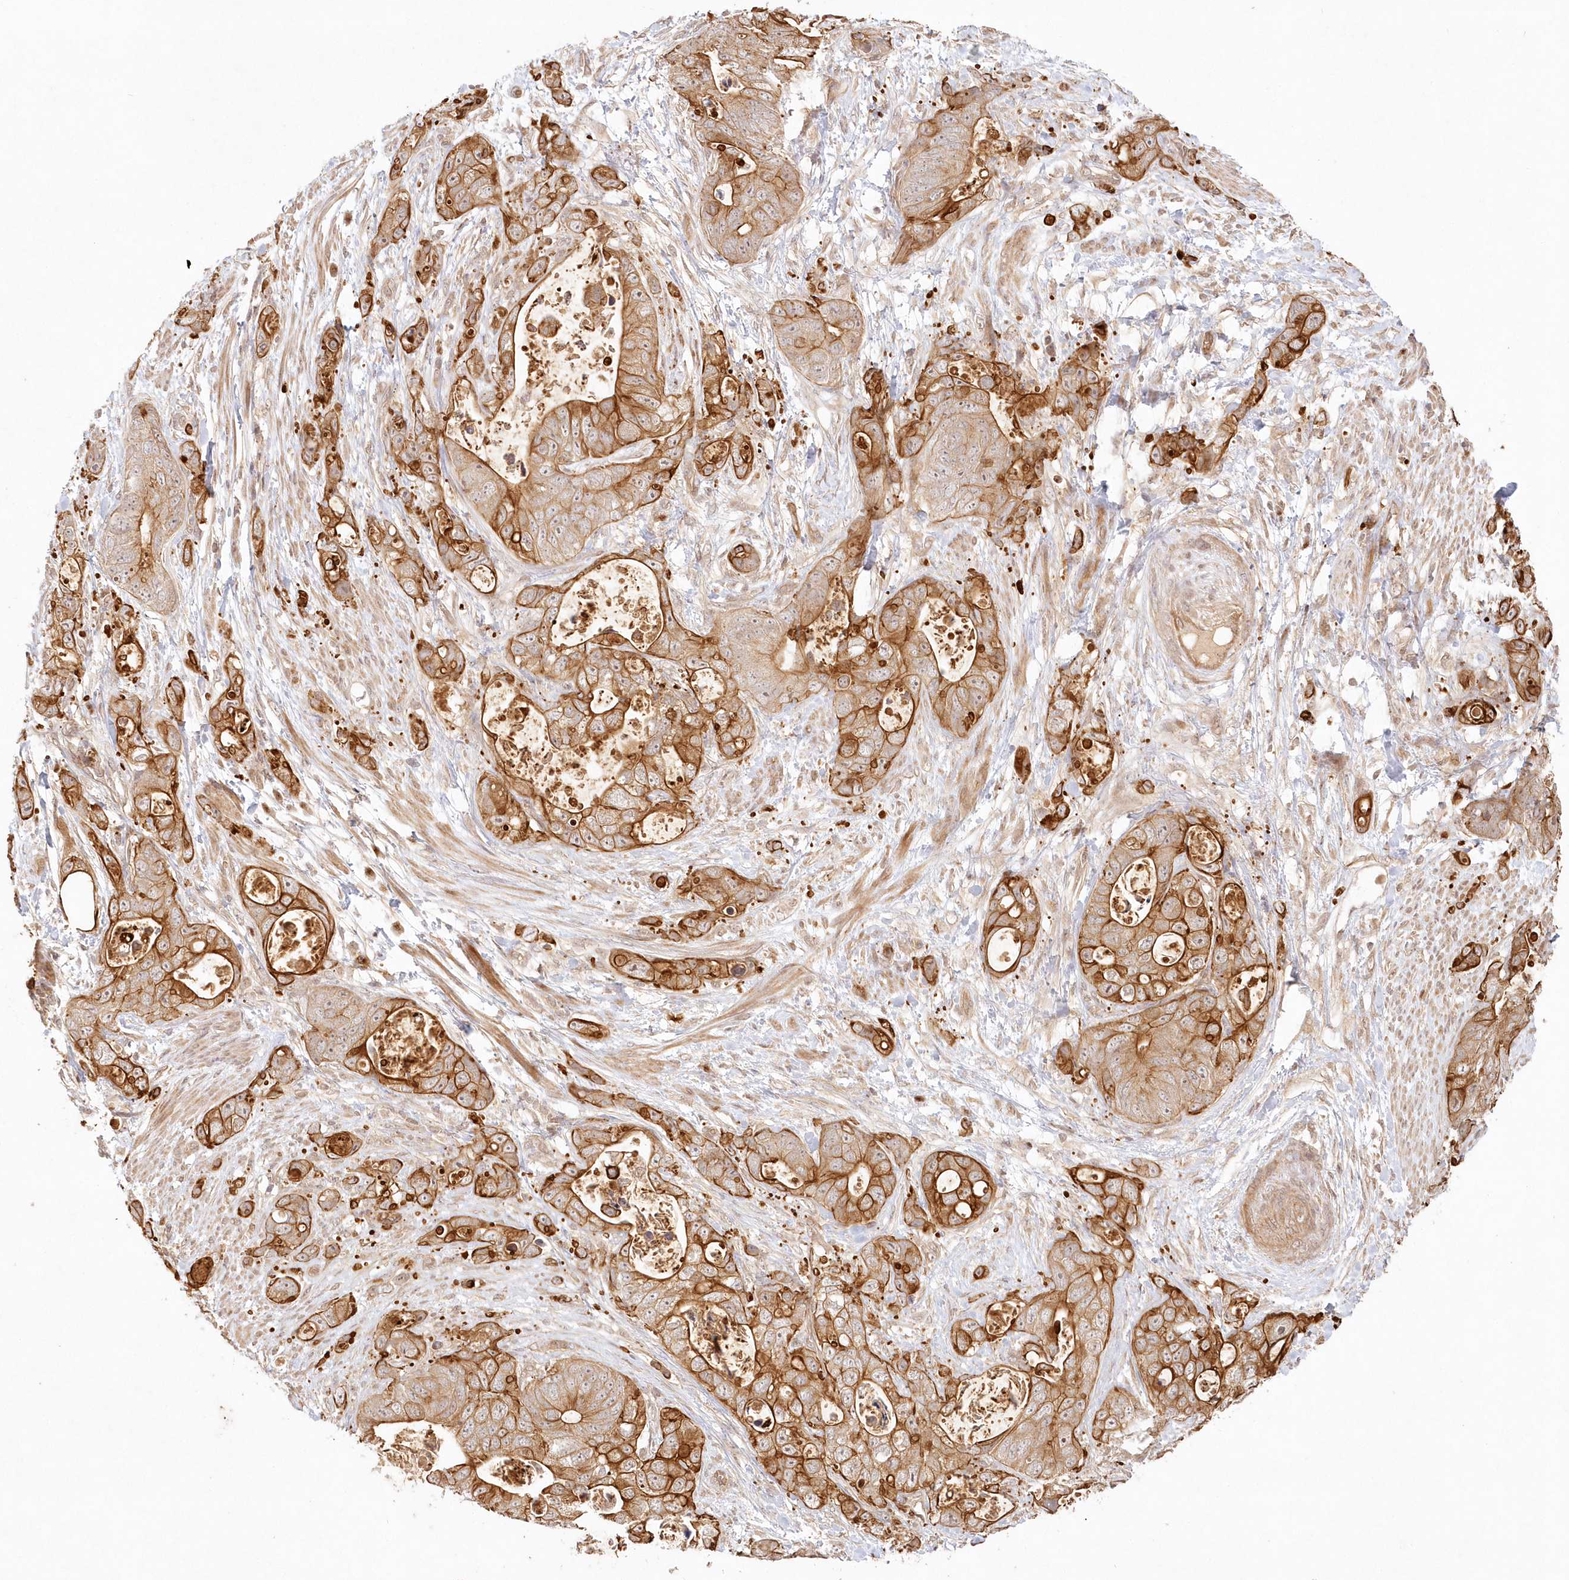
{"staining": {"intensity": "strong", "quantity": ">75%", "location": "cytoplasmic/membranous"}, "tissue": "stomach cancer", "cell_type": "Tumor cells", "image_type": "cancer", "snomed": [{"axis": "morphology", "description": "Adenocarcinoma, NOS"}, {"axis": "topography", "description": "Stomach"}], "caption": "Stomach cancer stained with IHC demonstrates strong cytoplasmic/membranous staining in about >75% of tumor cells.", "gene": "KIAA0232", "patient": {"sex": "female", "age": 89}}